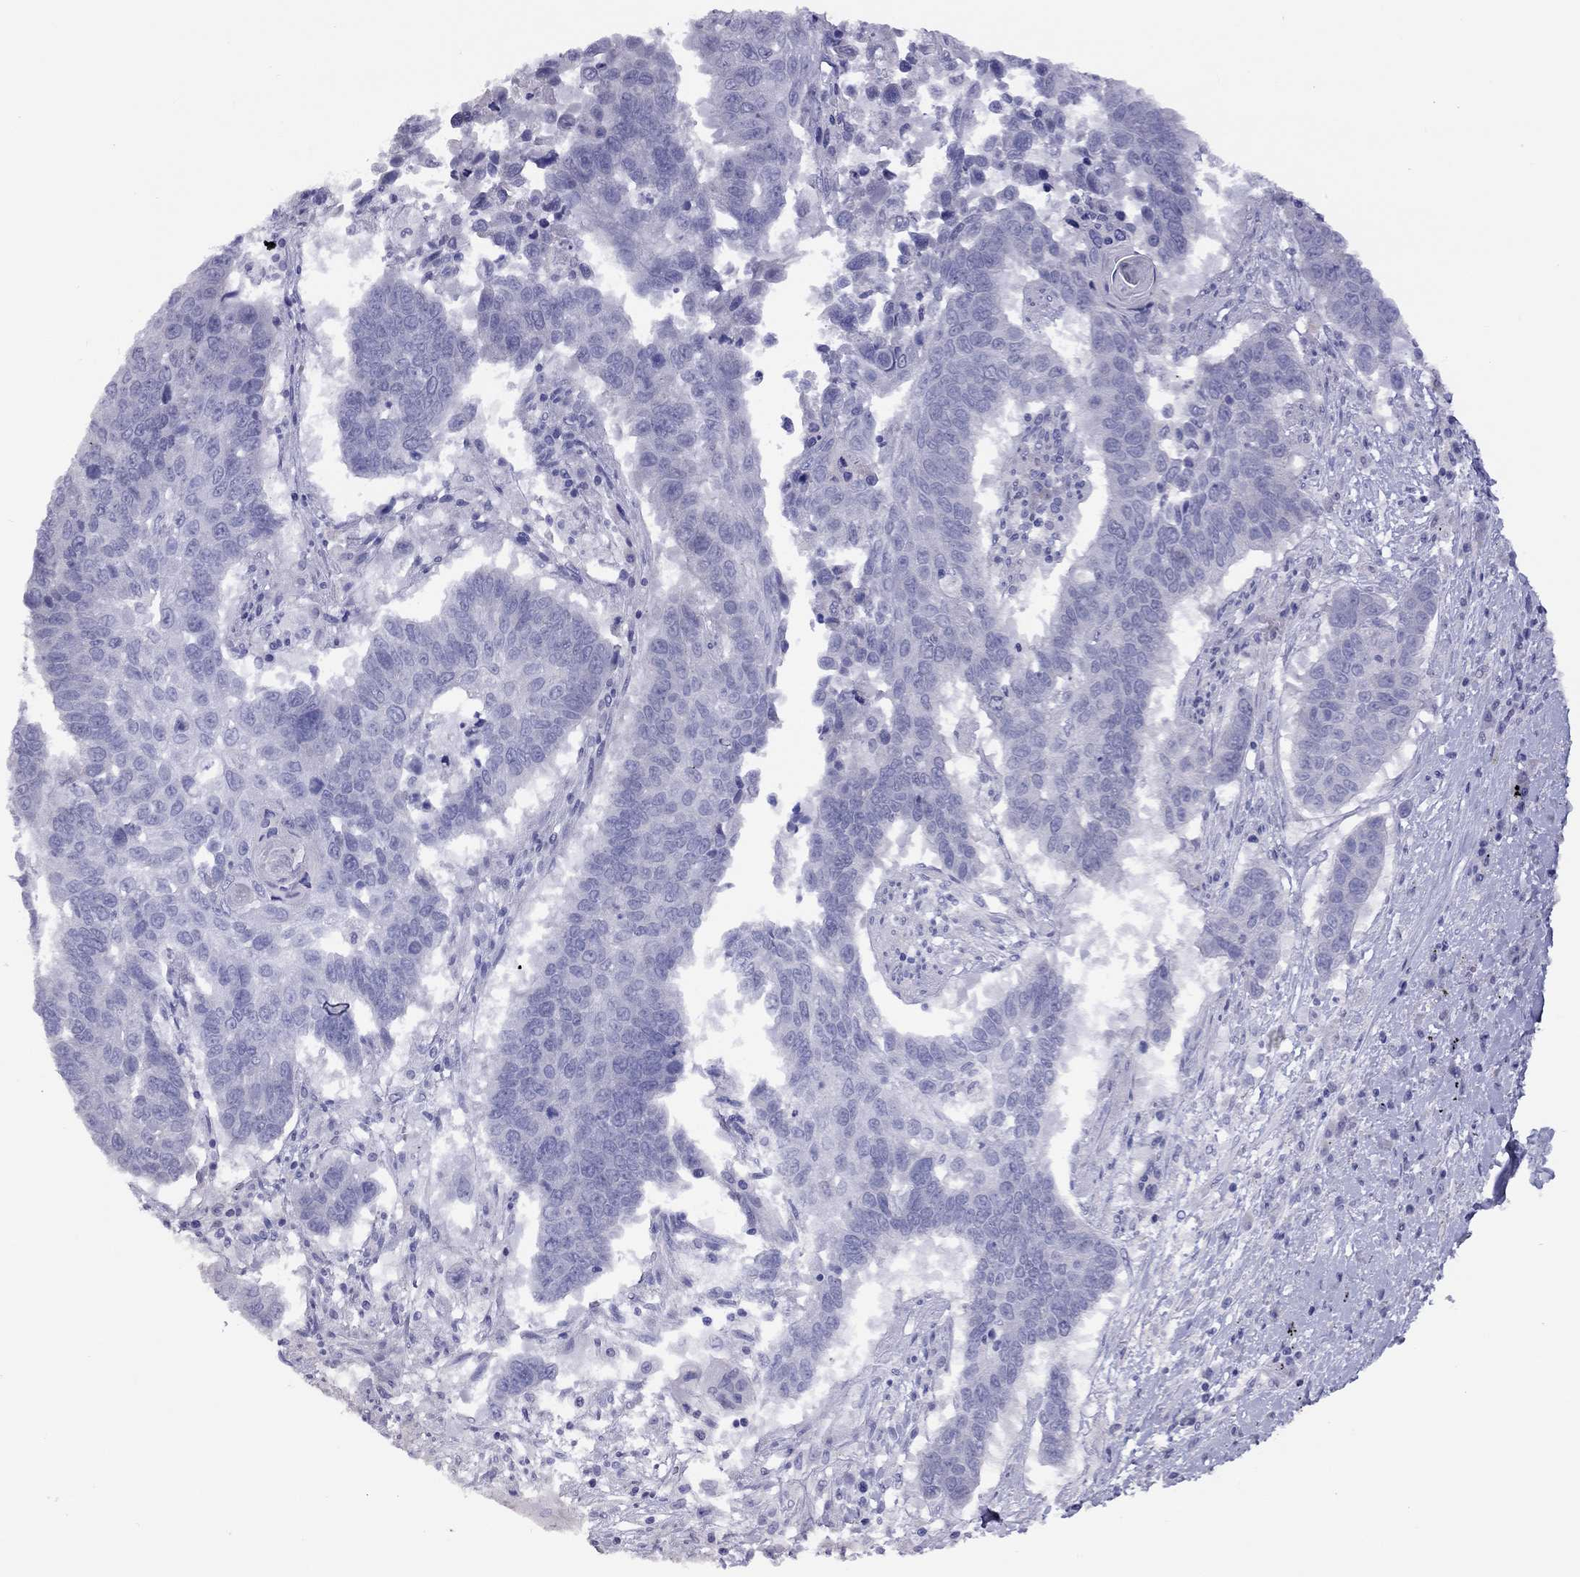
{"staining": {"intensity": "negative", "quantity": "none", "location": "none"}, "tissue": "lung cancer", "cell_type": "Tumor cells", "image_type": "cancer", "snomed": [{"axis": "morphology", "description": "Squamous cell carcinoma, NOS"}, {"axis": "topography", "description": "Lung"}], "caption": "Immunohistochemistry of human squamous cell carcinoma (lung) exhibits no expression in tumor cells. Nuclei are stained in blue.", "gene": "CPNE4", "patient": {"sex": "male", "age": 73}}